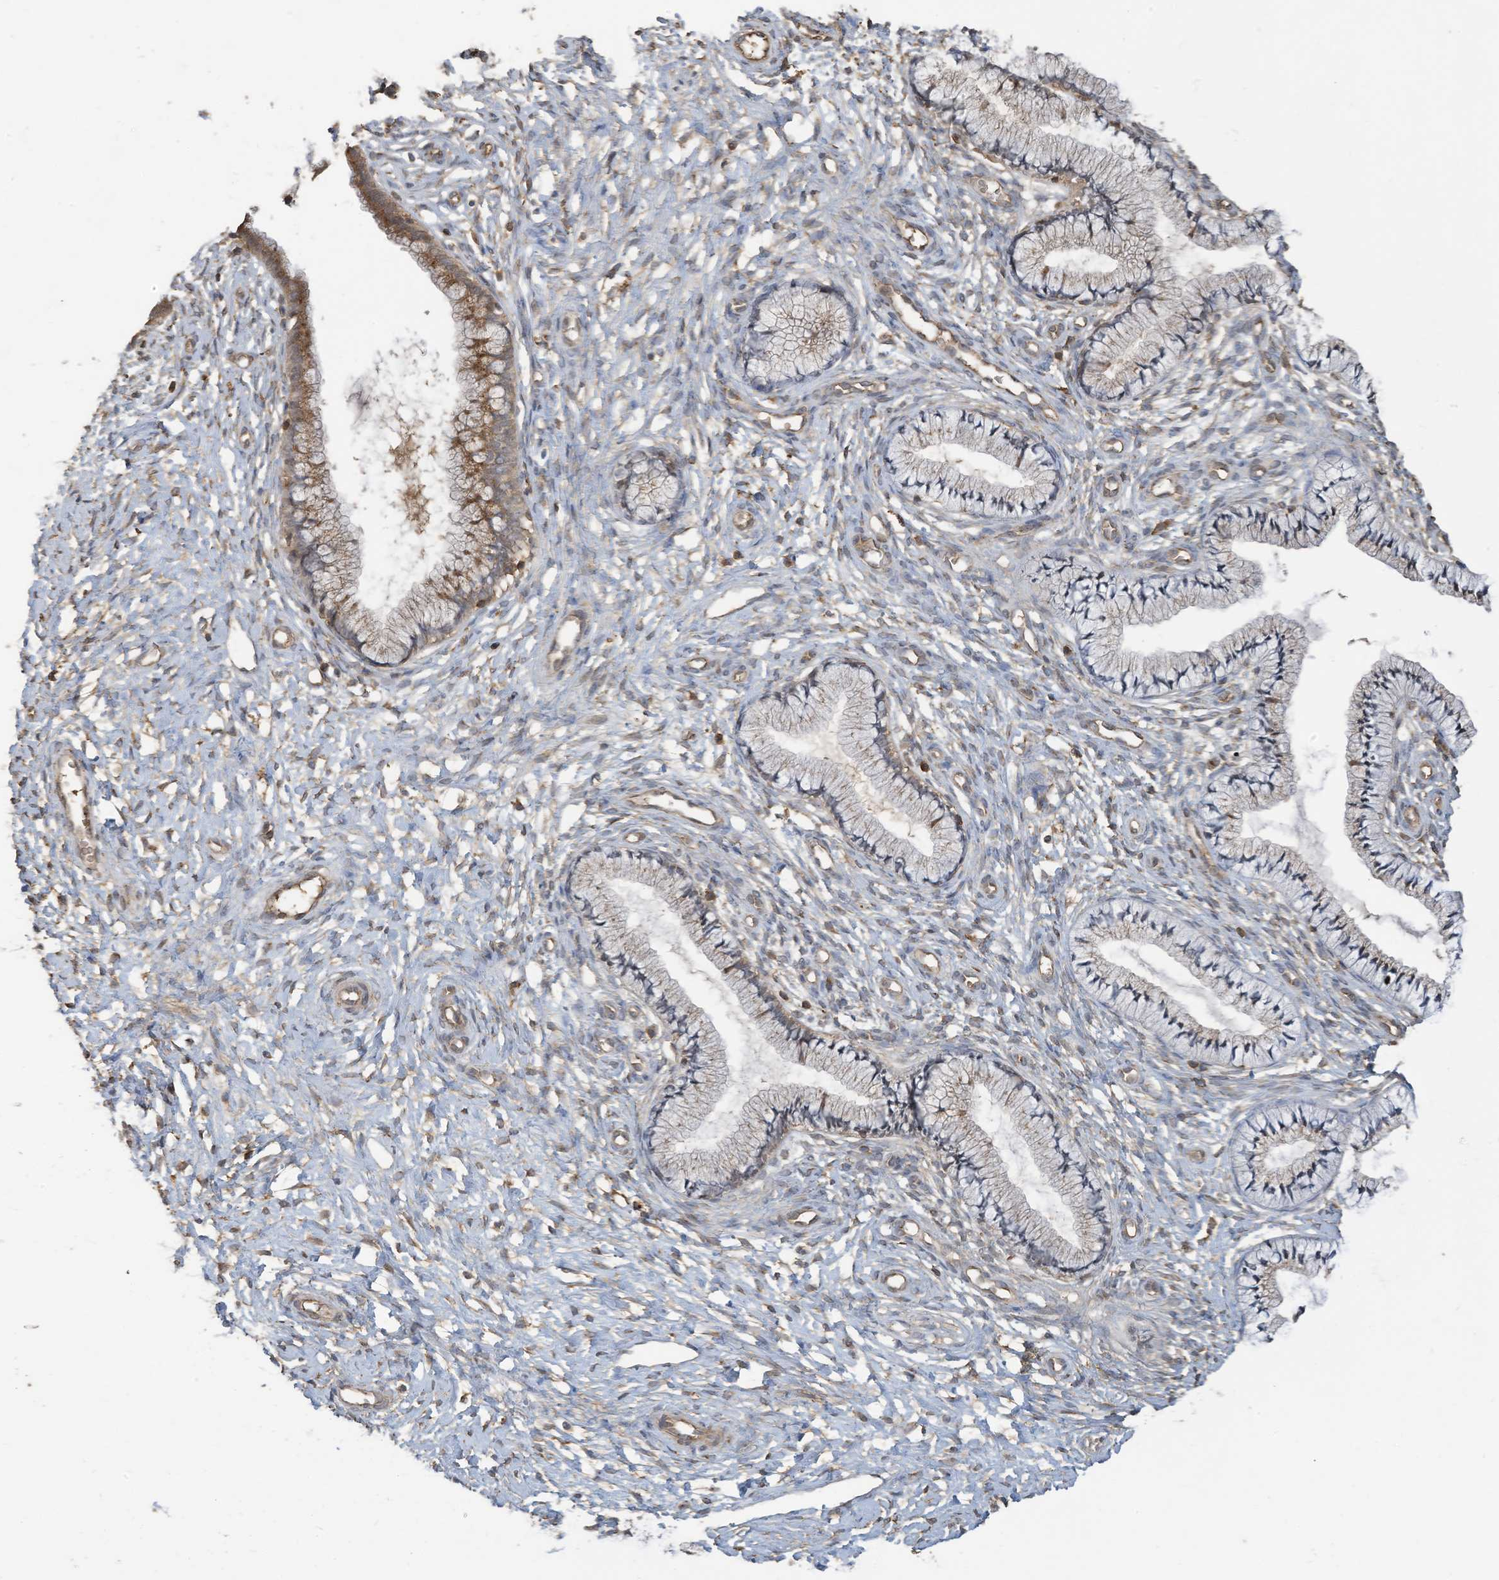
{"staining": {"intensity": "moderate", "quantity": "<25%", "location": "cytoplasmic/membranous"}, "tissue": "cervix", "cell_type": "Glandular cells", "image_type": "normal", "snomed": [{"axis": "morphology", "description": "Normal tissue, NOS"}, {"axis": "topography", "description": "Cervix"}], "caption": "Moderate cytoplasmic/membranous protein positivity is present in approximately <25% of glandular cells in cervix.", "gene": "COX10", "patient": {"sex": "female", "age": 36}}